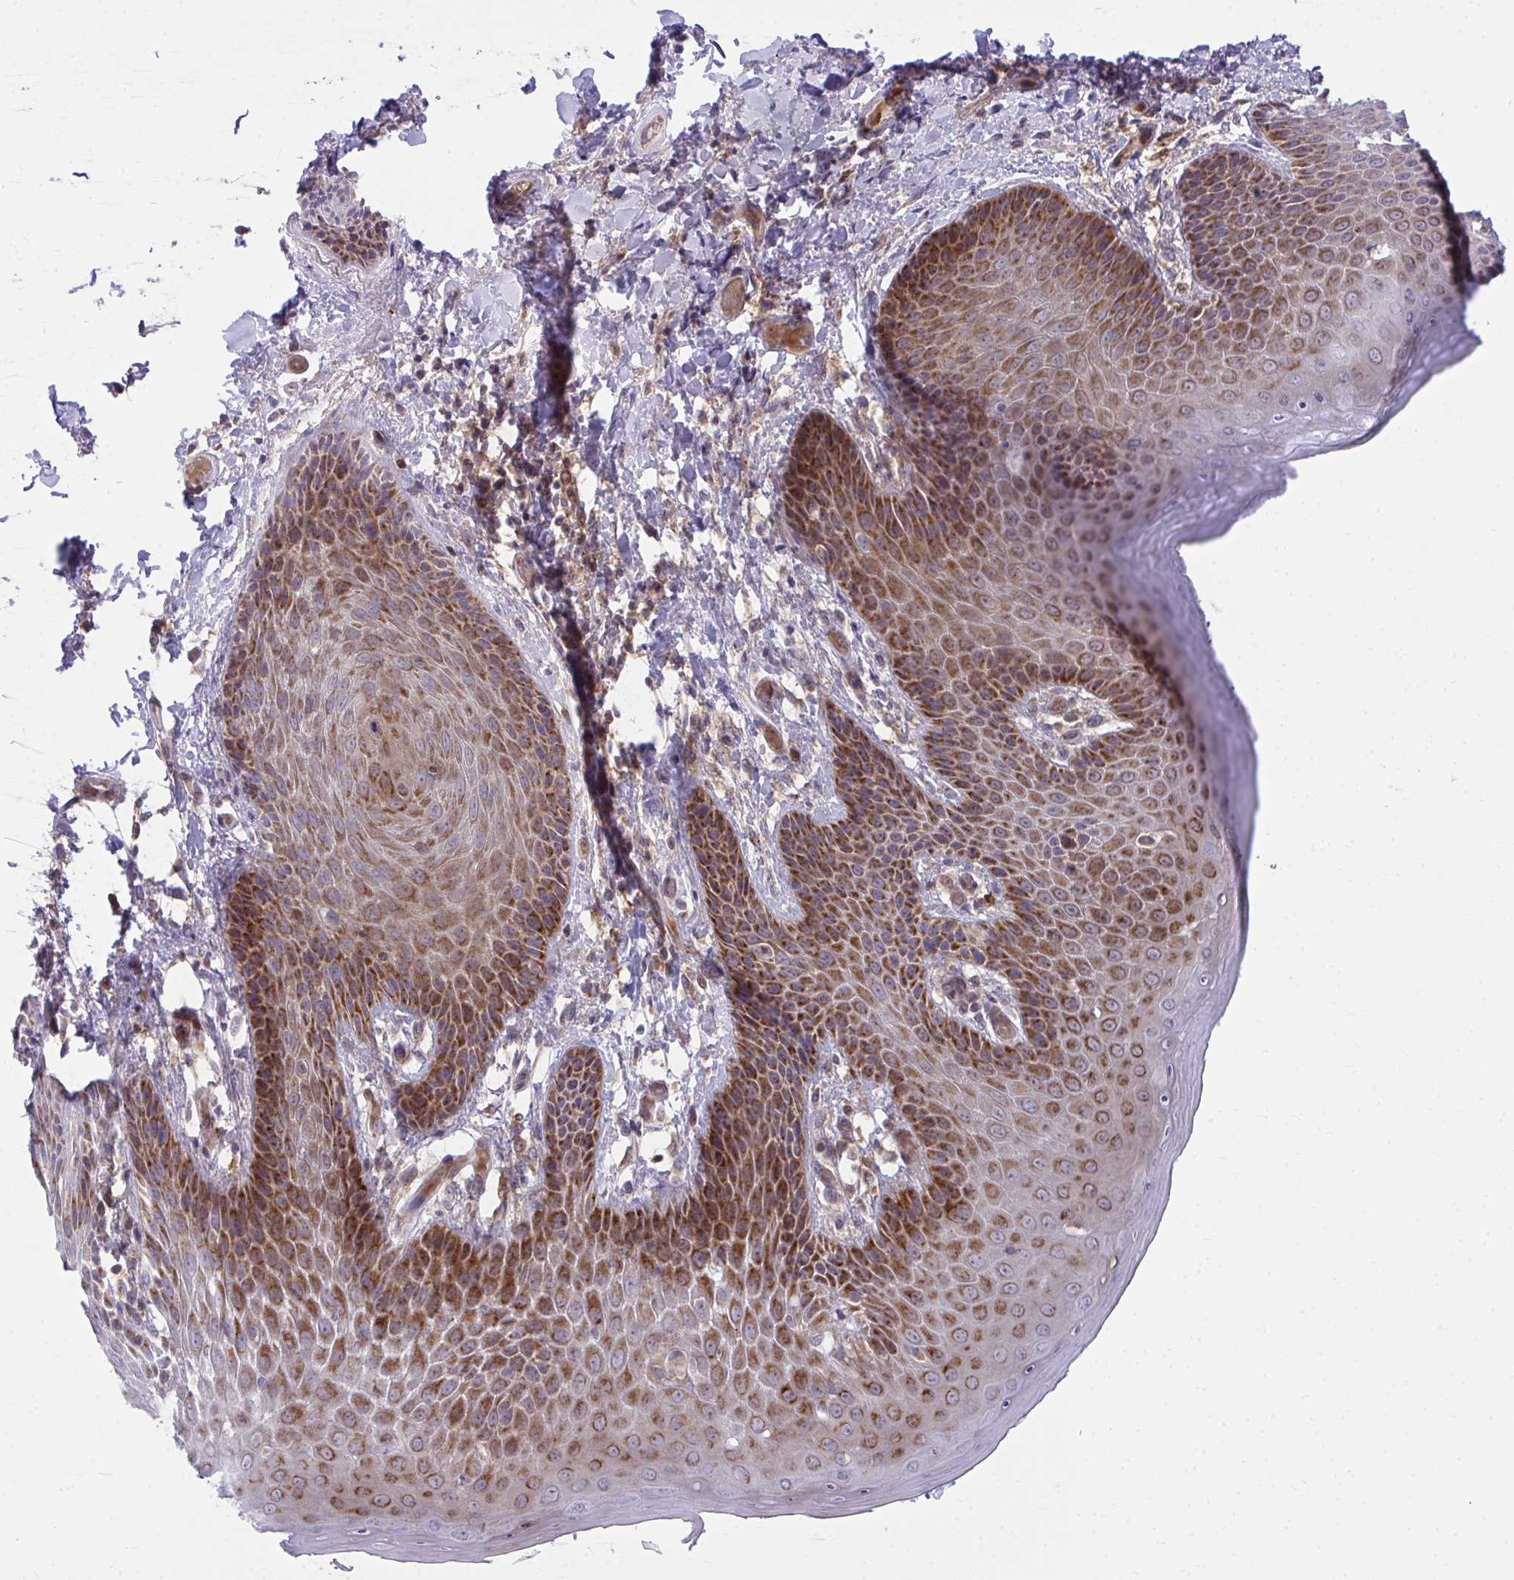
{"staining": {"intensity": "strong", "quantity": ">75%", "location": "cytoplasmic/membranous"}, "tissue": "skin", "cell_type": "Epidermal cells", "image_type": "normal", "snomed": [{"axis": "morphology", "description": "Normal tissue, NOS"}, {"axis": "topography", "description": "Anal"}, {"axis": "topography", "description": "Peripheral nerve tissue"}], "caption": "An immunohistochemistry image of normal tissue is shown. Protein staining in brown shows strong cytoplasmic/membranous positivity in skin within epidermal cells.", "gene": "C16orf54", "patient": {"sex": "male", "age": 51}}